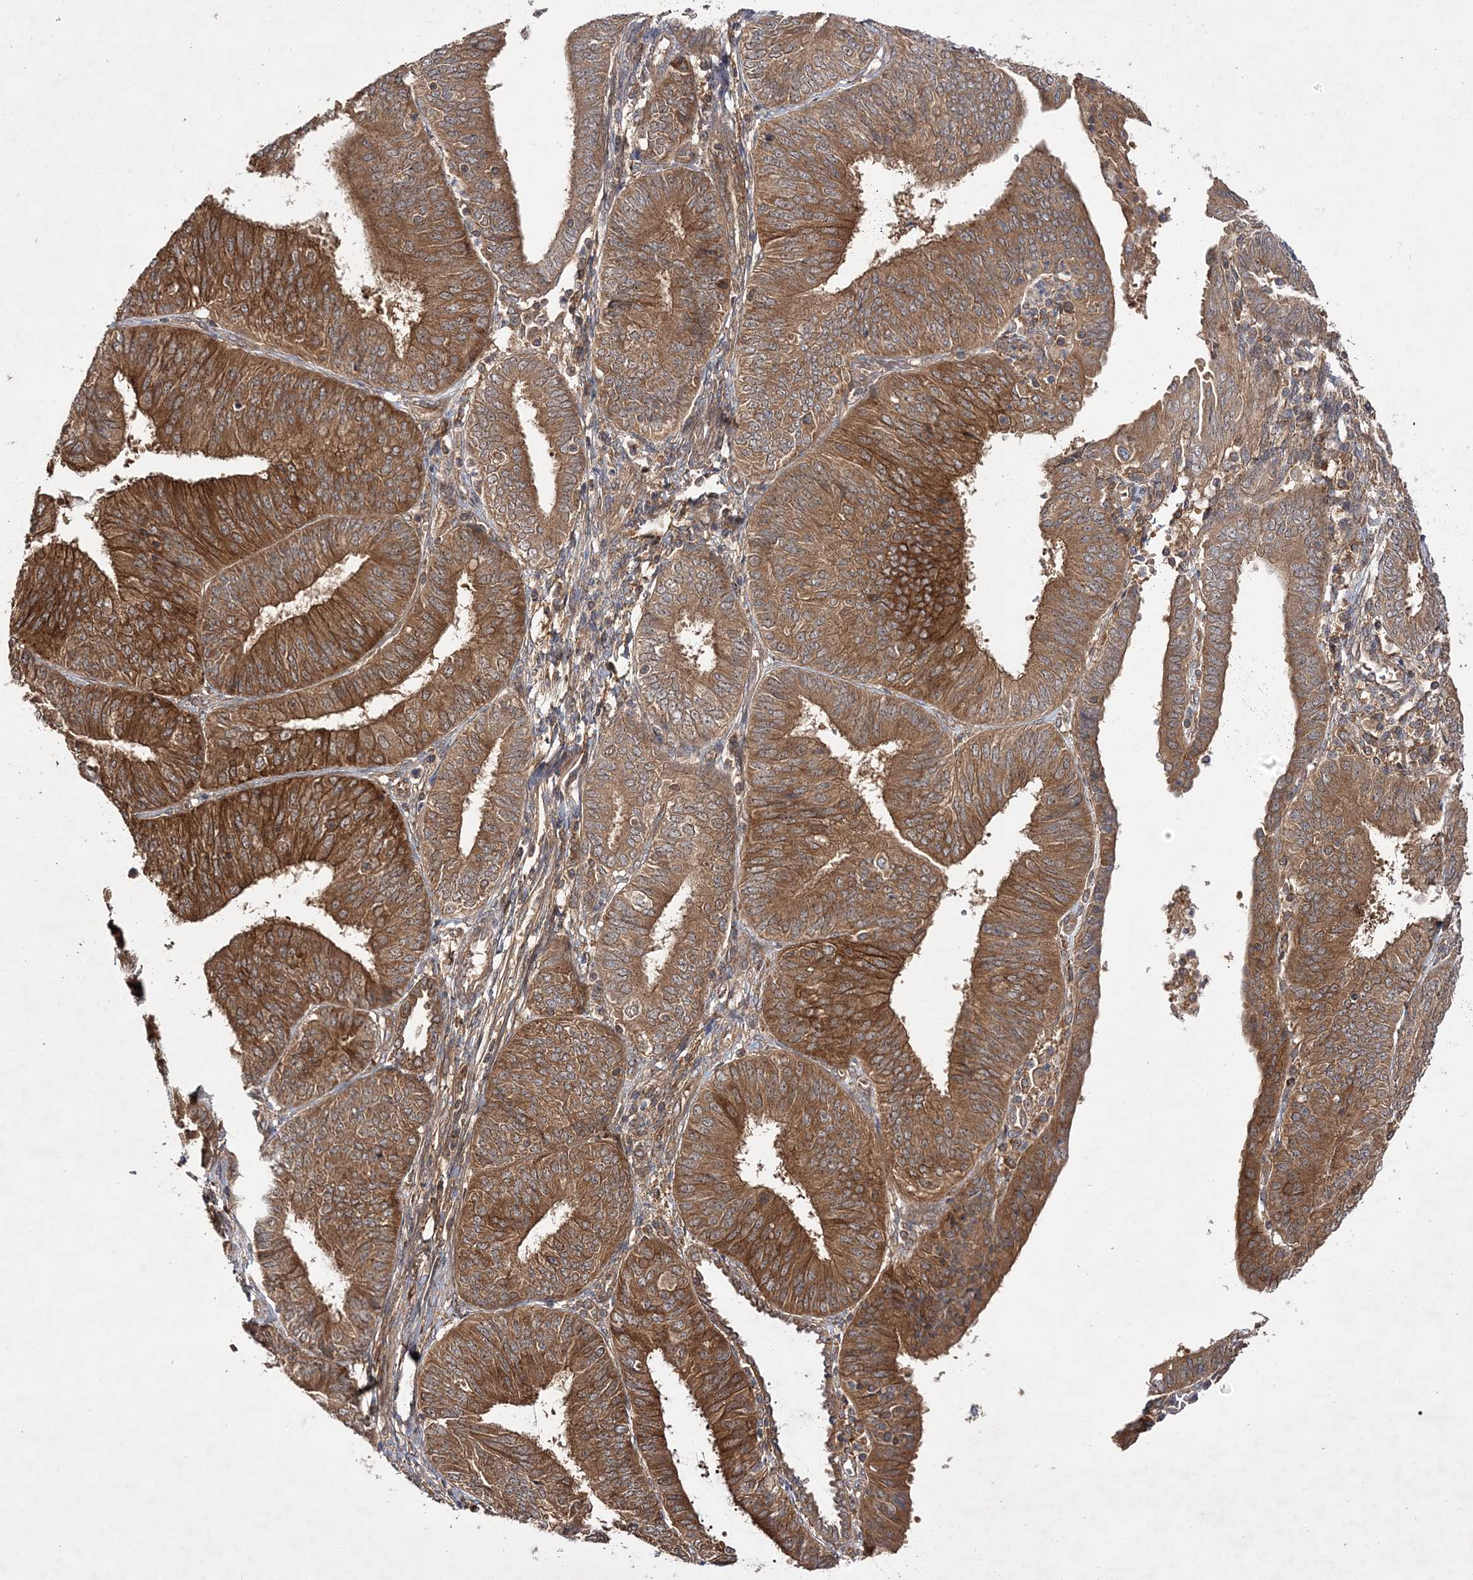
{"staining": {"intensity": "strong", "quantity": ">75%", "location": "cytoplasmic/membranous"}, "tissue": "endometrial cancer", "cell_type": "Tumor cells", "image_type": "cancer", "snomed": [{"axis": "morphology", "description": "Adenocarcinoma, NOS"}, {"axis": "topography", "description": "Endometrium"}], "caption": "Human endometrial cancer stained with a brown dye displays strong cytoplasmic/membranous positive positivity in about >75% of tumor cells.", "gene": "TMEM9B", "patient": {"sex": "female", "age": 58}}